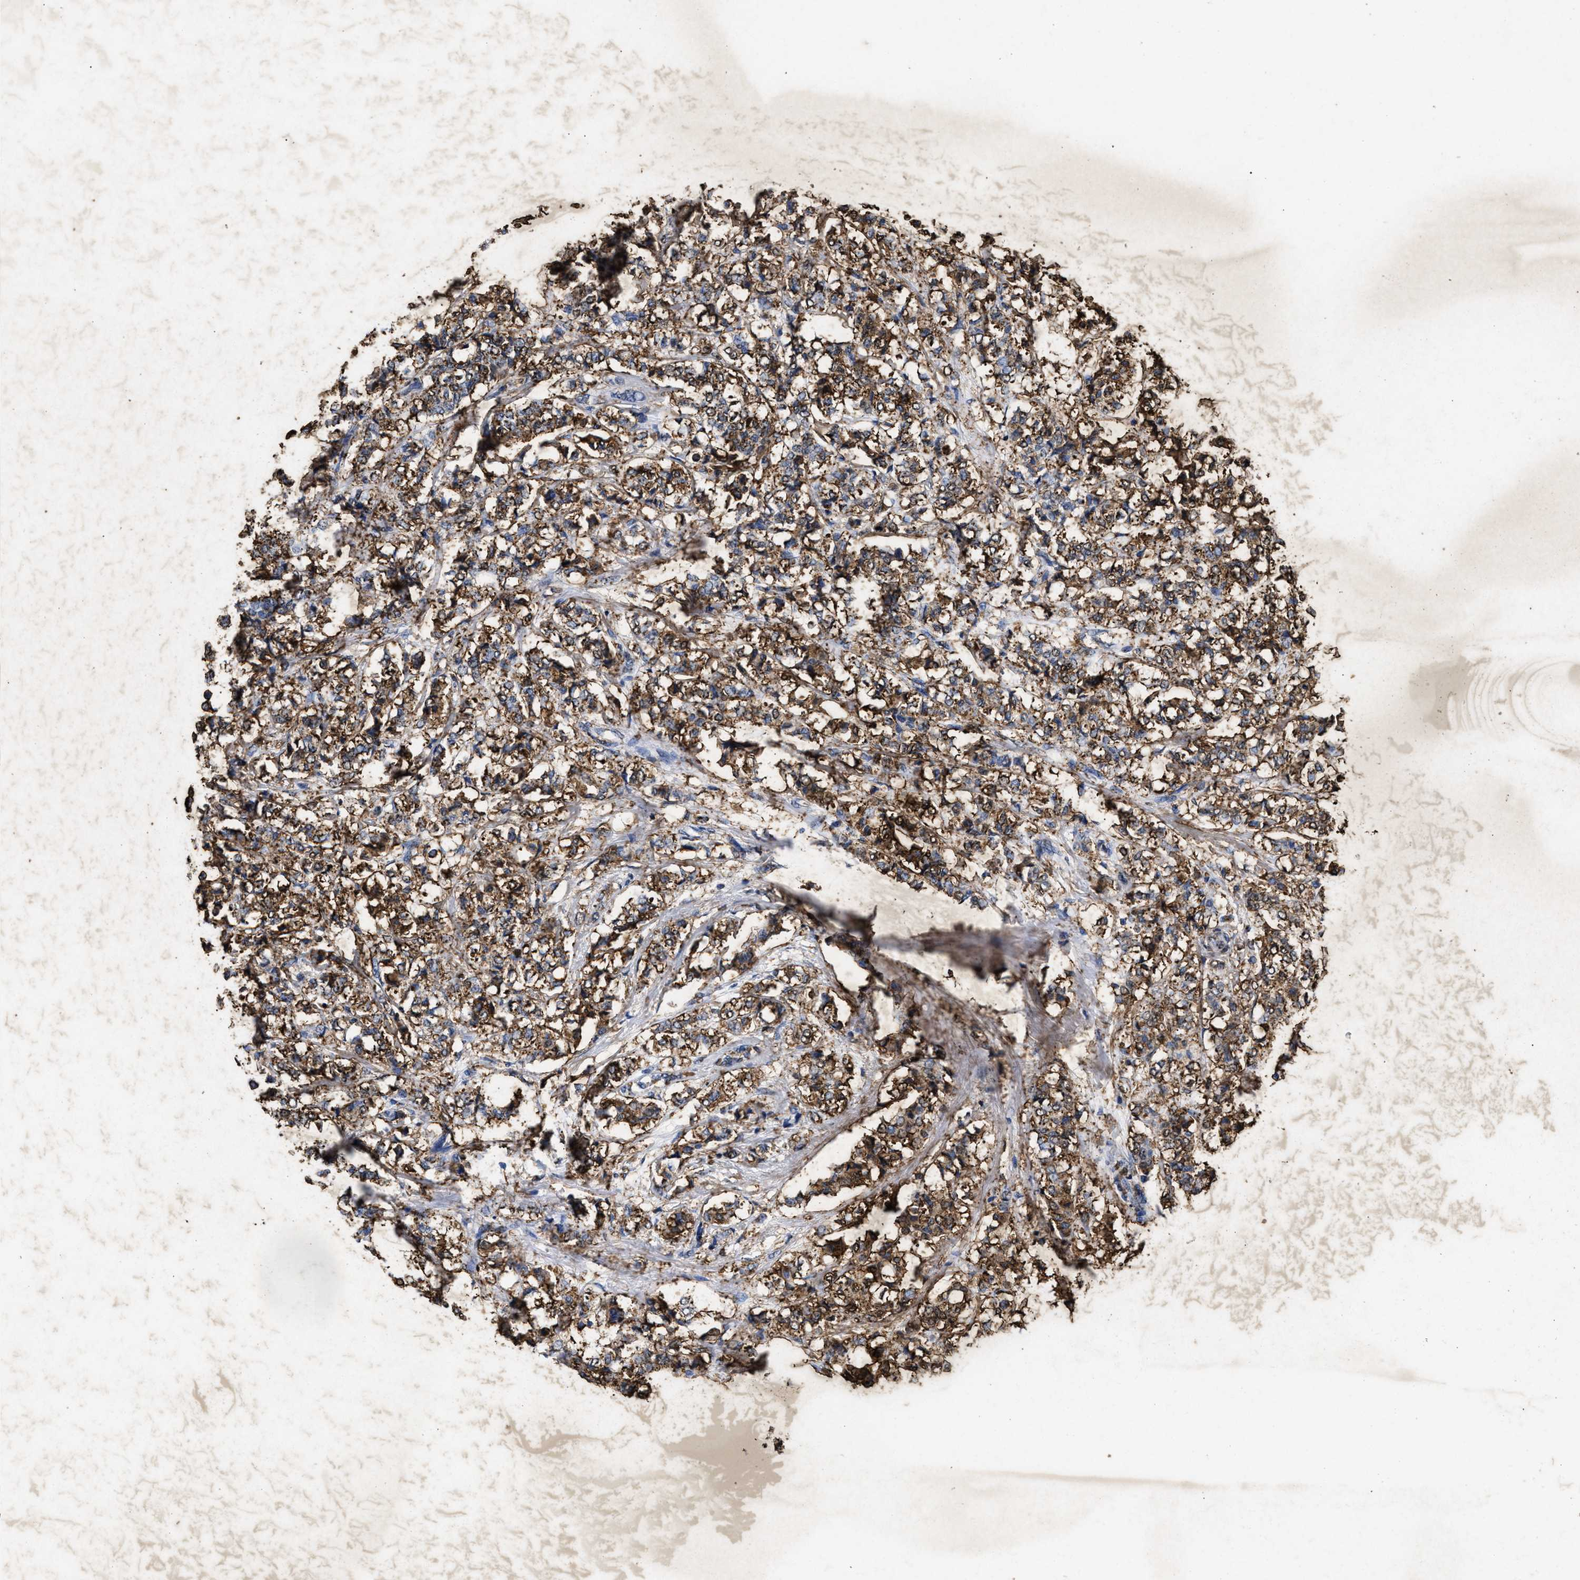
{"staining": {"intensity": "moderate", "quantity": ">75%", "location": "cytoplasmic/membranous"}, "tissue": "breast cancer", "cell_type": "Tumor cells", "image_type": "cancer", "snomed": [{"axis": "morphology", "description": "Lobular carcinoma"}, {"axis": "topography", "description": "Breast"}], "caption": "Immunohistochemical staining of human breast lobular carcinoma reveals moderate cytoplasmic/membranous protein expression in about >75% of tumor cells.", "gene": "LTB4R2", "patient": {"sex": "female", "age": 60}}